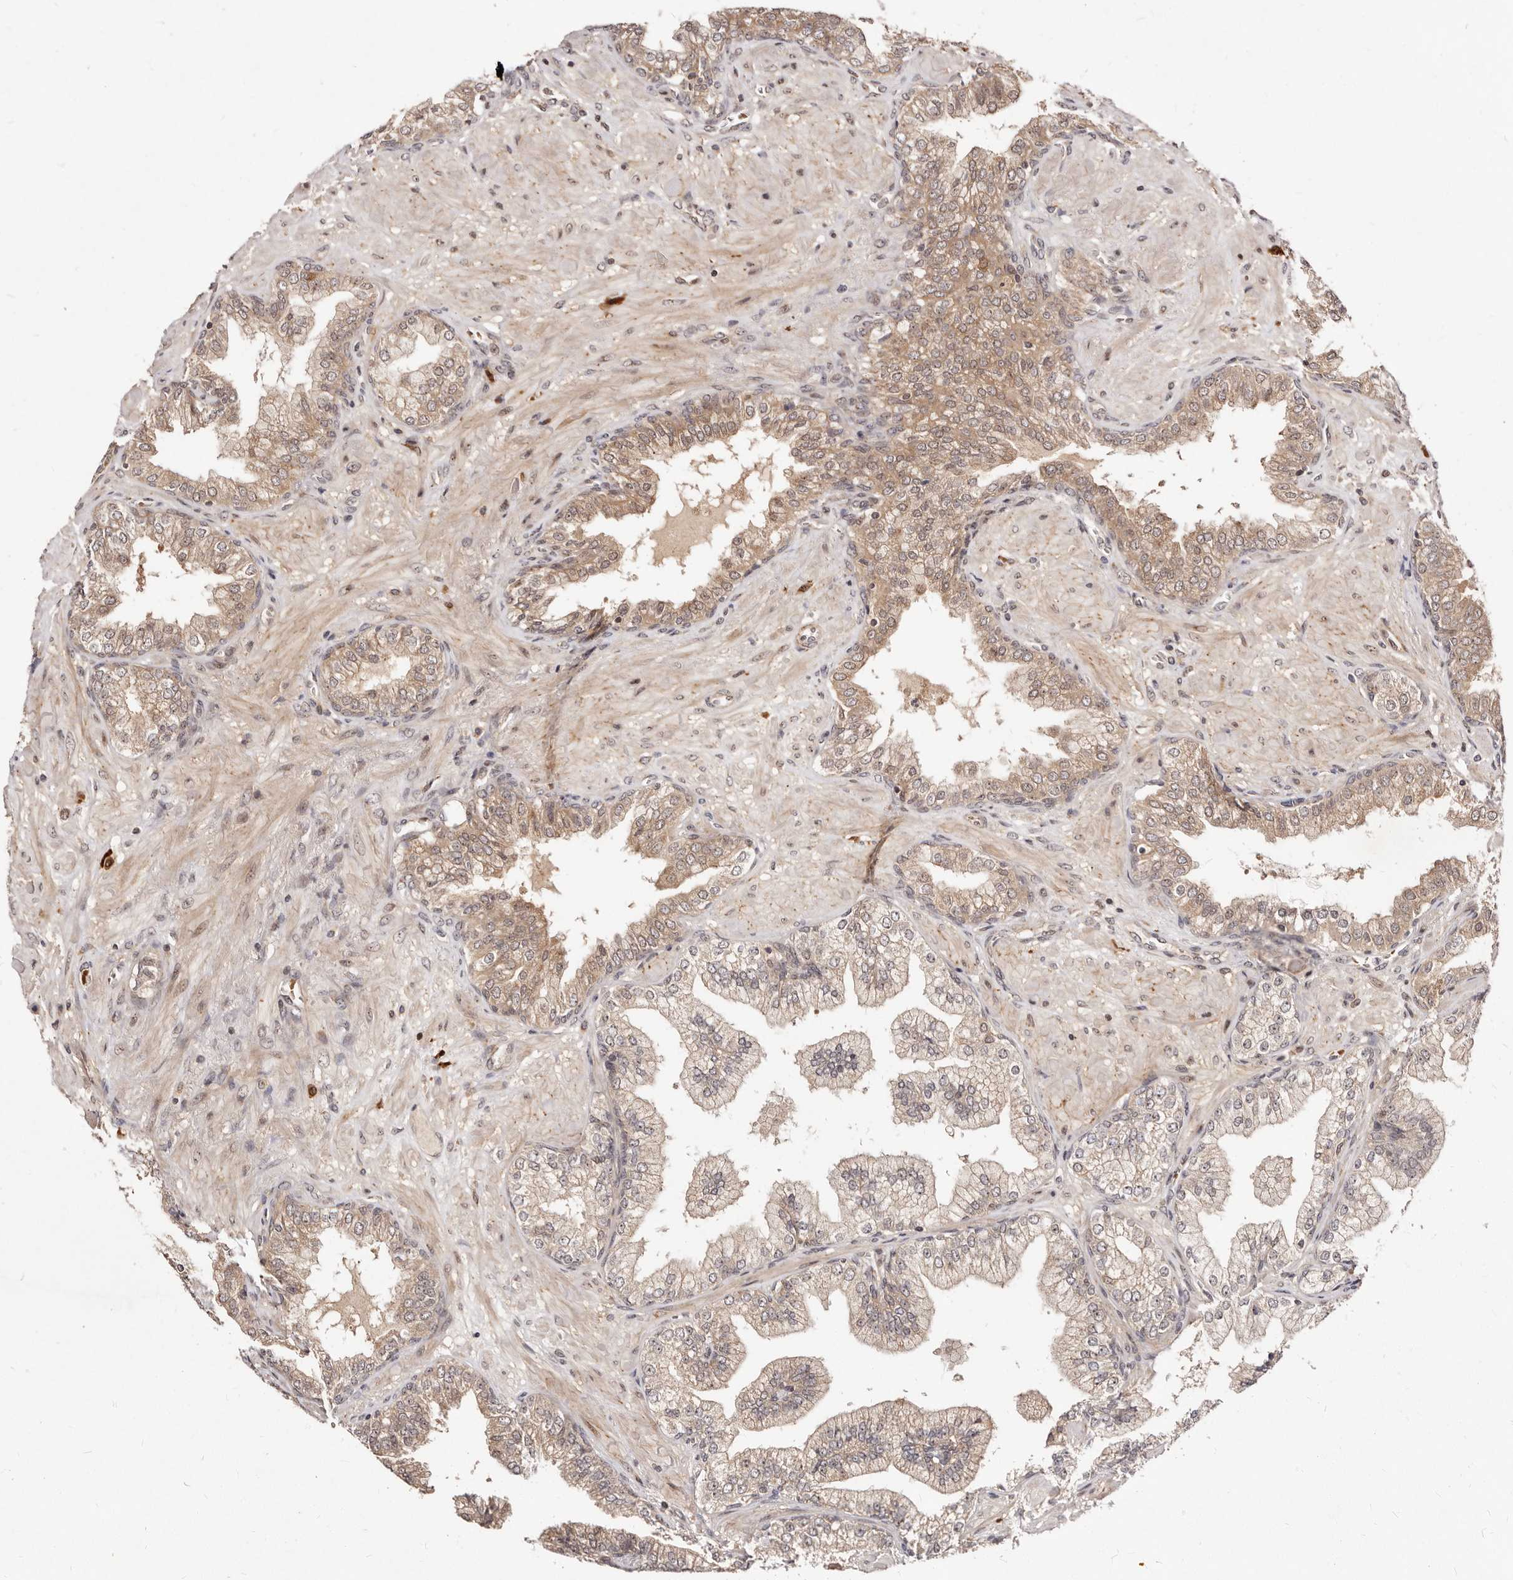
{"staining": {"intensity": "strong", "quantity": ">75%", "location": "cytoplasmic/membranous,nuclear"}, "tissue": "prostate cancer", "cell_type": "Tumor cells", "image_type": "cancer", "snomed": [{"axis": "morphology", "description": "Adenocarcinoma, High grade"}, {"axis": "topography", "description": "Prostate"}], "caption": "Prostate cancer stained with a brown dye reveals strong cytoplasmic/membranous and nuclear positive expression in about >75% of tumor cells.", "gene": "APOL6", "patient": {"sex": "male", "age": 59}}